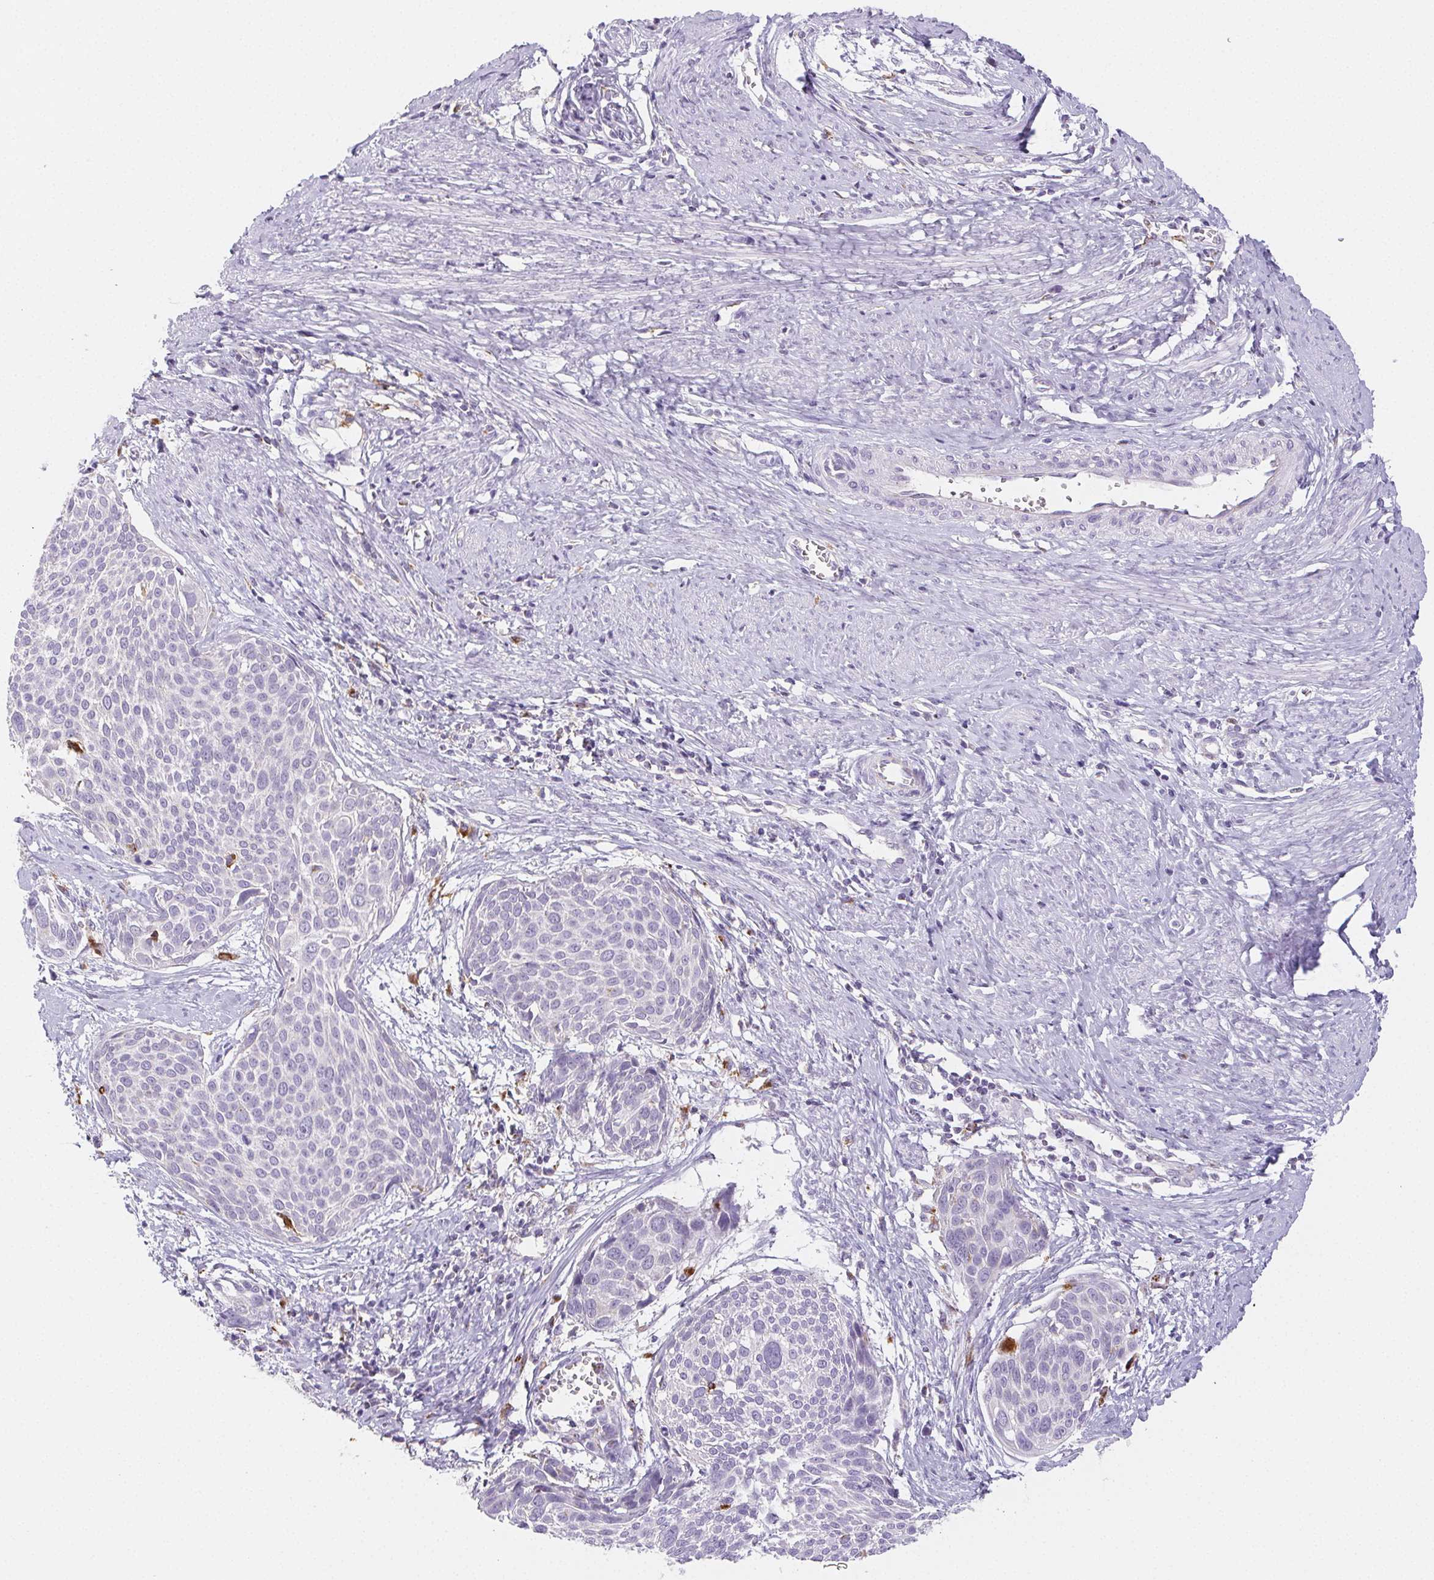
{"staining": {"intensity": "negative", "quantity": "none", "location": "none"}, "tissue": "cervical cancer", "cell_type": "Tumor cells", "image_type": "cancer", "snomed": [{"axis": "morphology", "description": "Squamous cell carcinoma, NOS"}, {"axis": "topography", "description": "Cervix"}], "caption": "Cervical cancer was stained to show a protein in brown. There is no significant positivity in tumor cells. The staining was performed using DAB to visualize the protein expression in brown, while the nuclei were stained in blue with hematoxylin (Magnification: 20x).", "gene": "LIPA", "patient": {"sex": "female", "age": 39}}